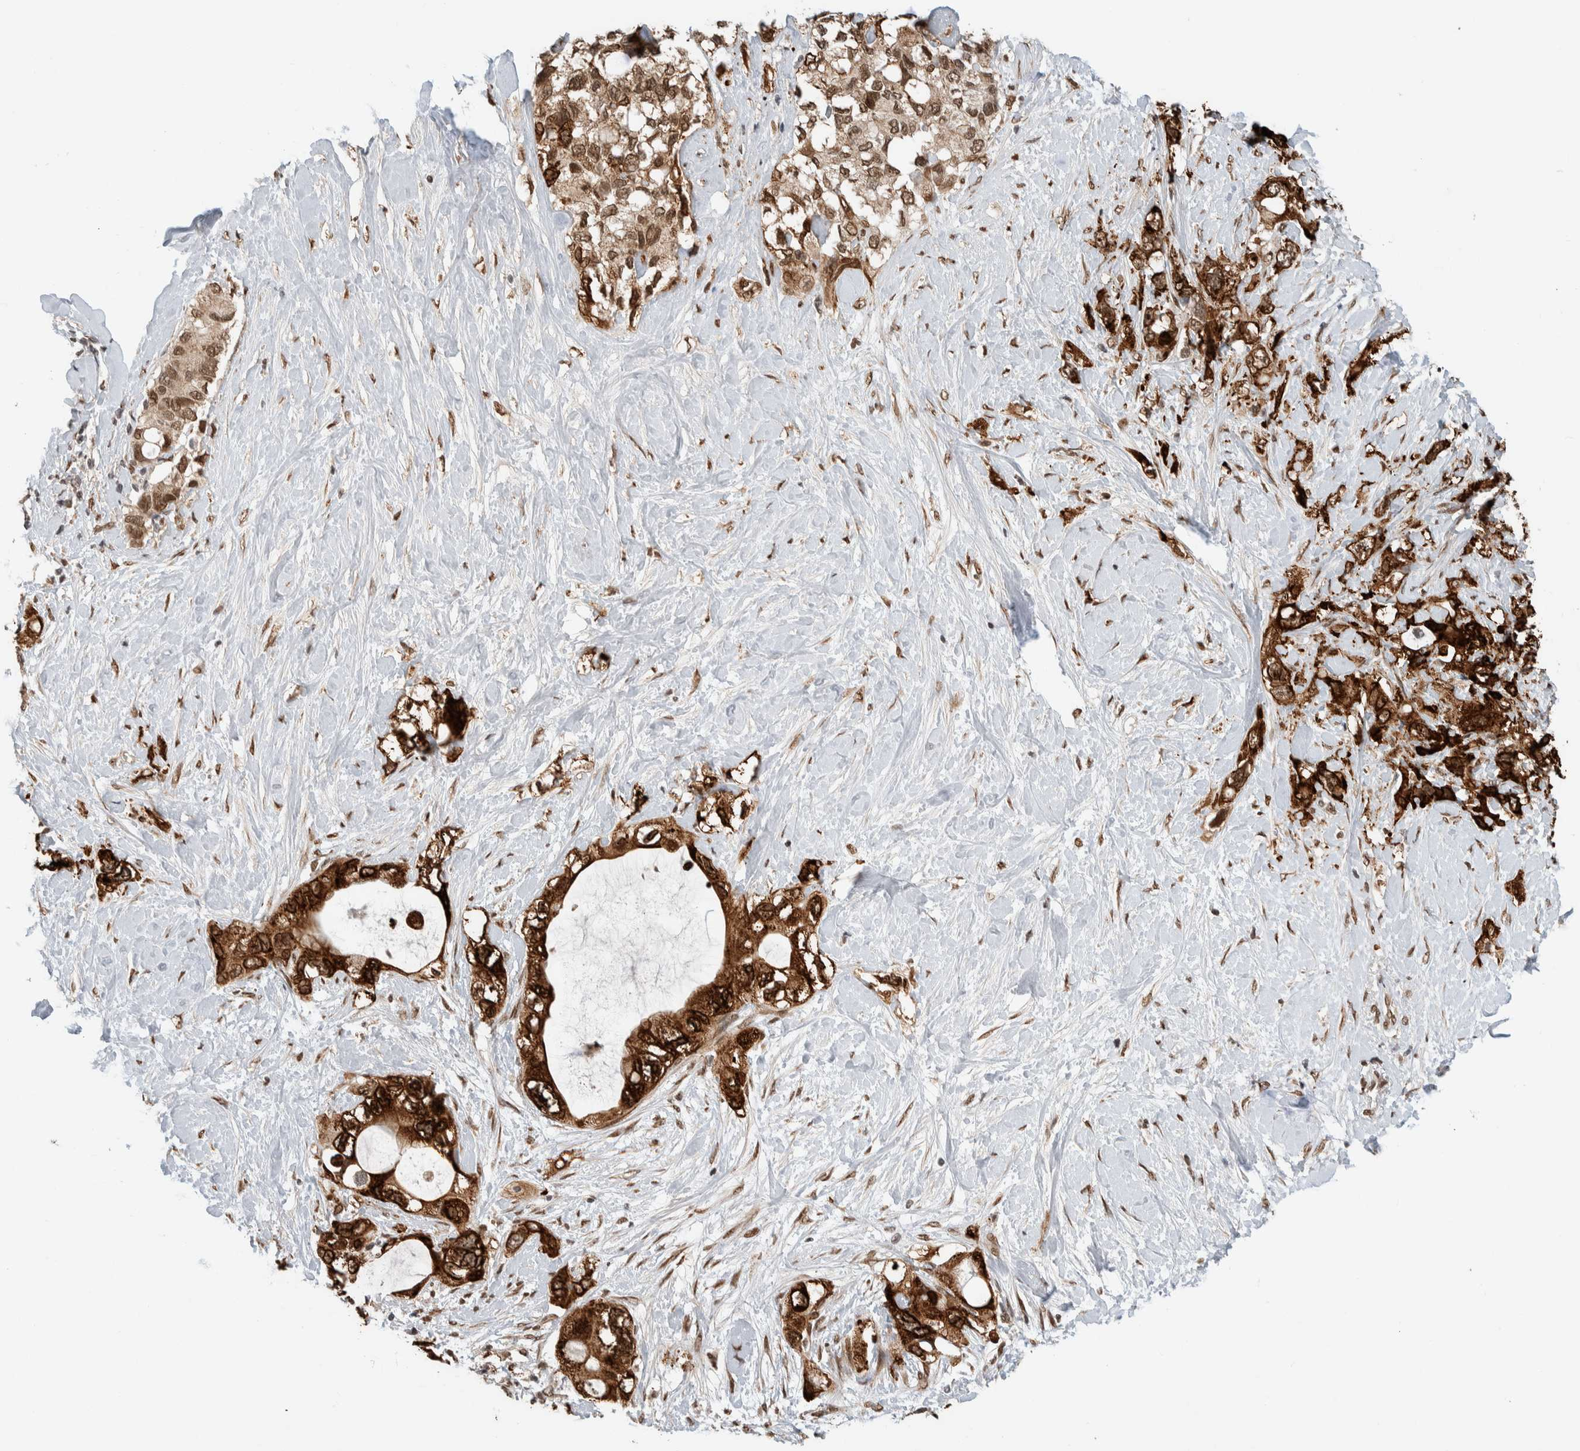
{"staining": {"intensity": "strong", "quantity": ">75%", "location": "cytoplasmic/membranous,nuclear"}, "tissue": "pancreatic cancer", "cell_type": "Tumor cells", "image_type": "cancer", "snomed": [{"axis": "morphology", "description": "Adenocarcinoma, NOS"}, {"axis": "topography", "description": "Pancreas"}], "caption": "Adenocarcinoma (pancreatic) stained with a protein marker exhibits strong staining in tumor cells.", "gene": "TNRC18", "patient": {"sex": "female", "age": 56}}